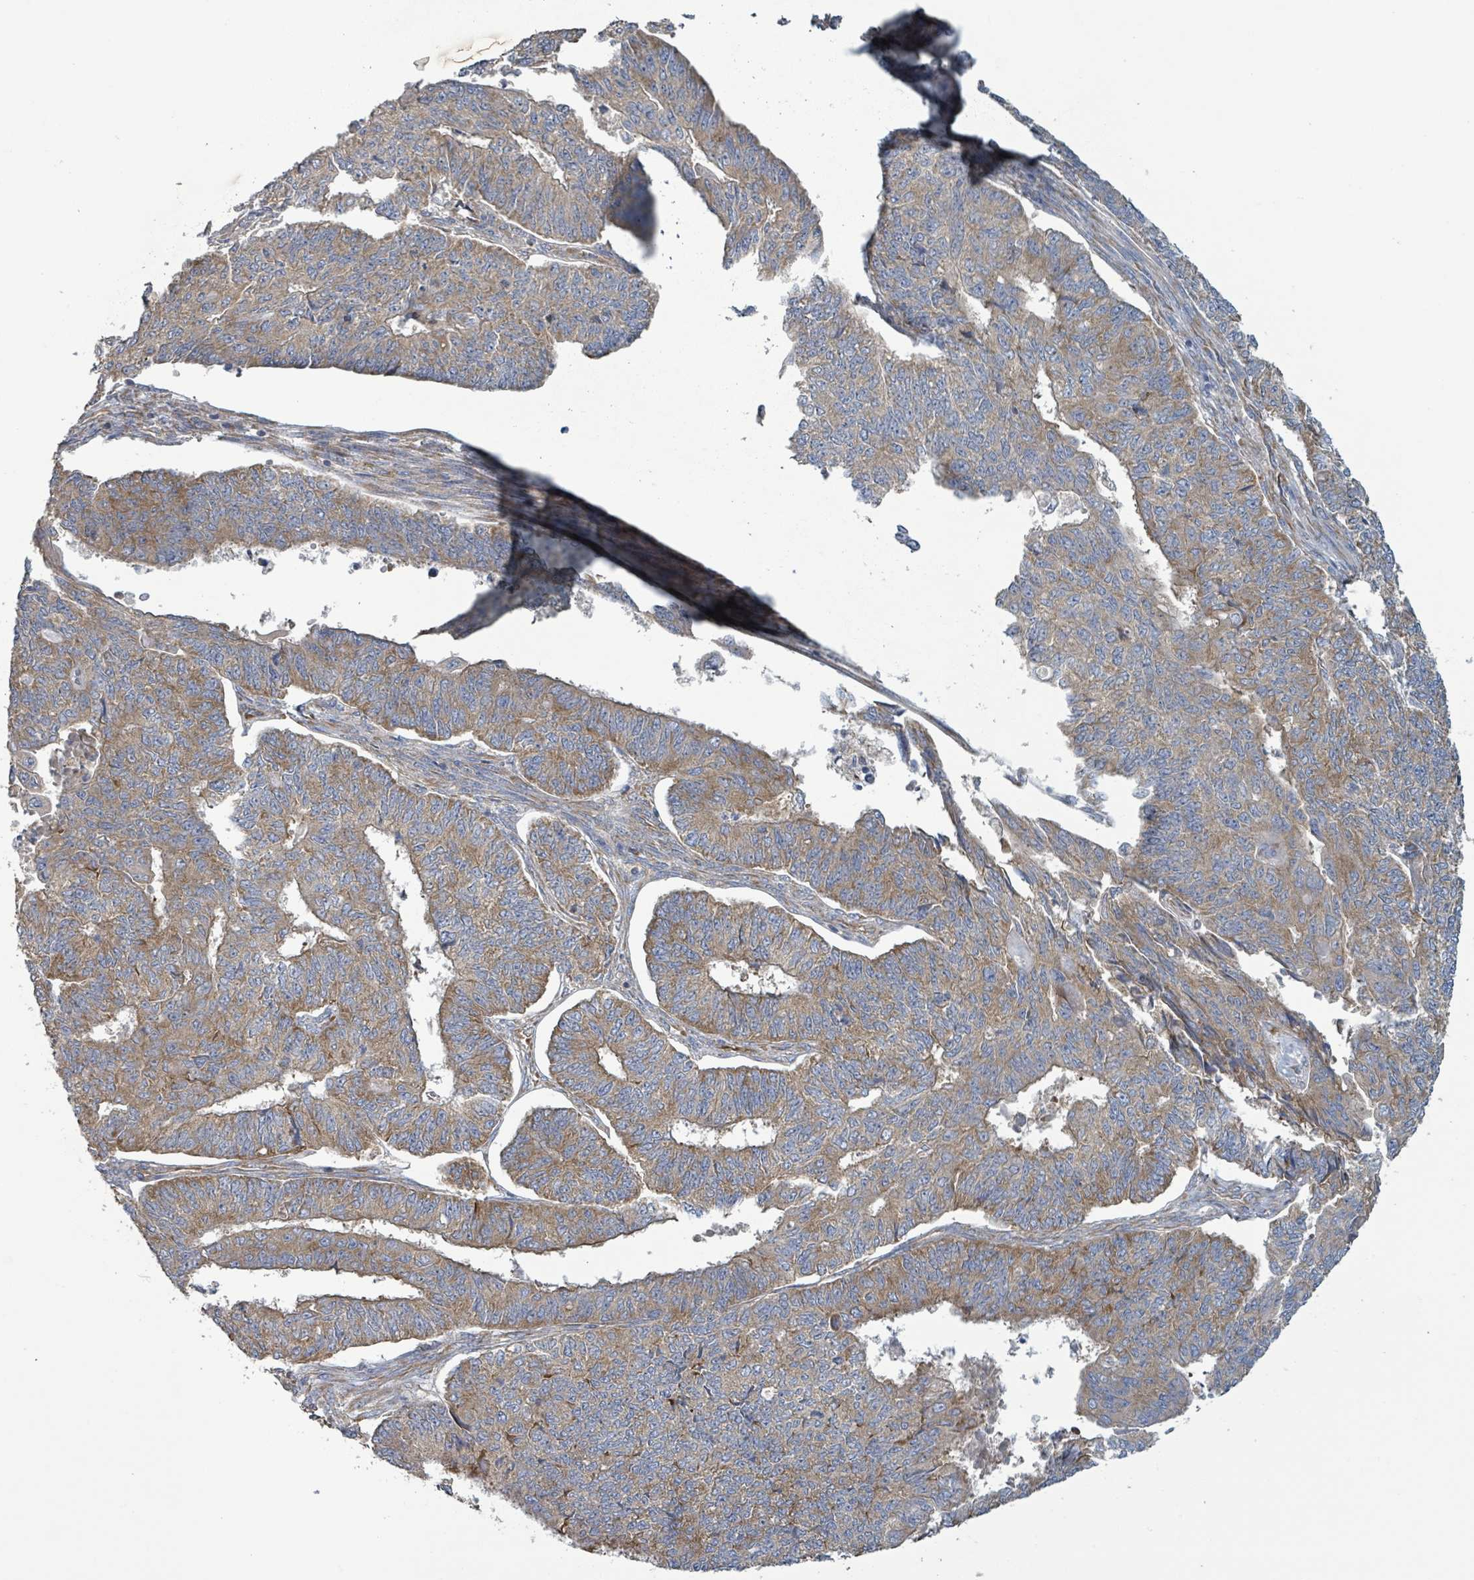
{"staining": {"intensity": "moderate", "quantity": ">75%", "location": "cytoplasmic/membranous"}, "tissue": "endometrial cancer", "cell_type": "Tumor cells", "image_type": "cancer", "snomed": [{"axis": "morphology", "description": "Adenocarcinoma, NOS"}, {"axis": "topography", "description": "Endometrium"}], "caption": "Brown immunohistochemical staining in adenocarcinoma (endometrial) displays moderate cytoplasmic/membranous staining in about >75% of tumor cells.", "gene": "RPL32", "patient": {"sex": "female", "age": 32}}